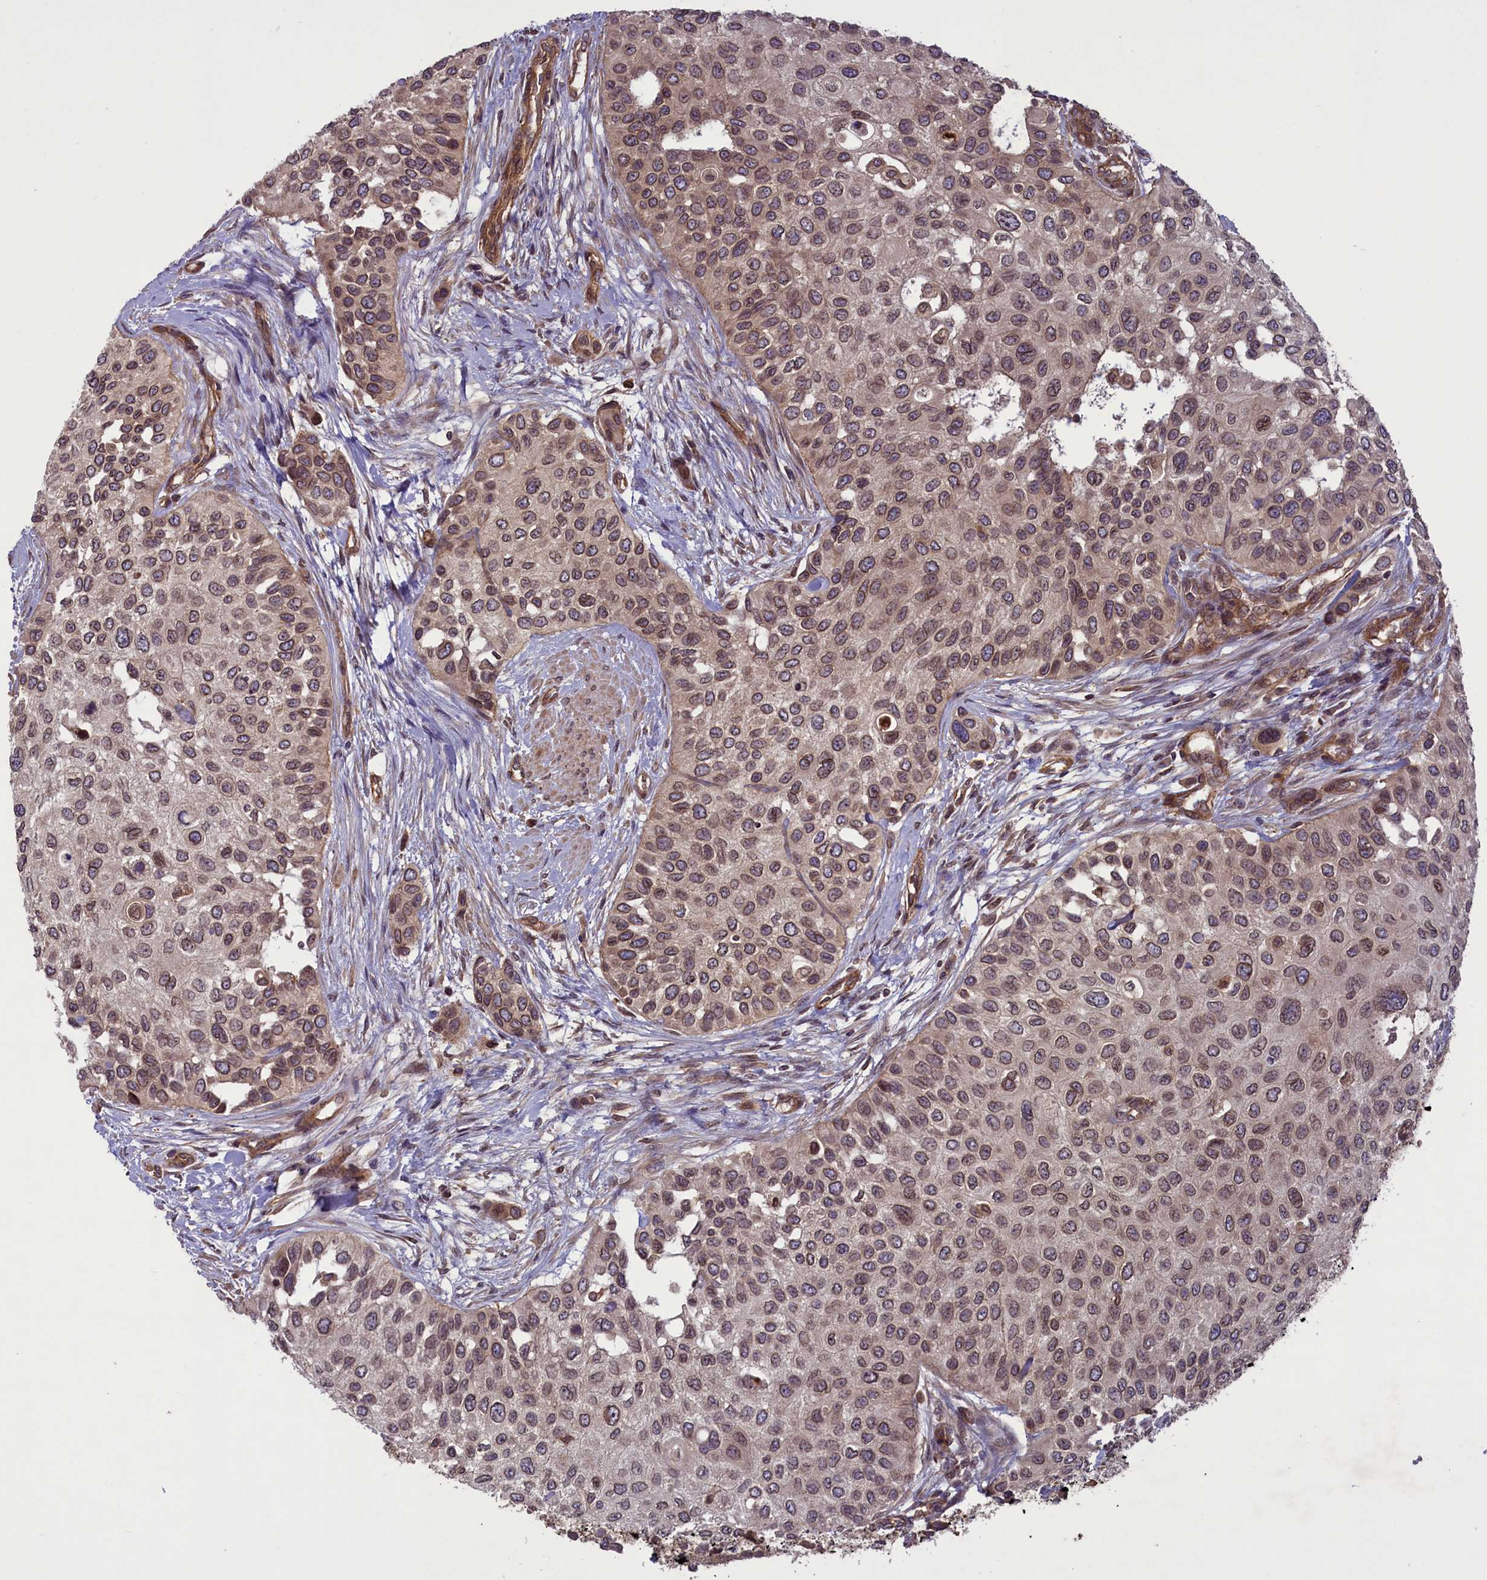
{"staining": {"intensity": "weak", "quantity": ">75%", "location": "cytoplasmic/membranous,nuclear"}, "tissue": "urothelial cancer", "cell_type": "Tumor cells", "image_type": "cancer", "snomed": [{"axis": "morphology", "description": "Normal tissue, NOS"}, {"axis": "morphology", "description": "Urothelial carcinoma, High grade"}, {"axis": "topography", "description": "Vascular tissue"}, {"axis": "topography", "description": "Urinary bladder"}], "caption": "Immunohistochemical staining of human high-grade urothelial carcinoma displays low levels of weak cytoplasmic/membranous and nuclear positivity in approximately >75% of tumor cells. (Brightfield microscopy of DAB IHC at high magnification).", "gene": "CCDC125", "patient": {"sex": "female", "age": 56}}